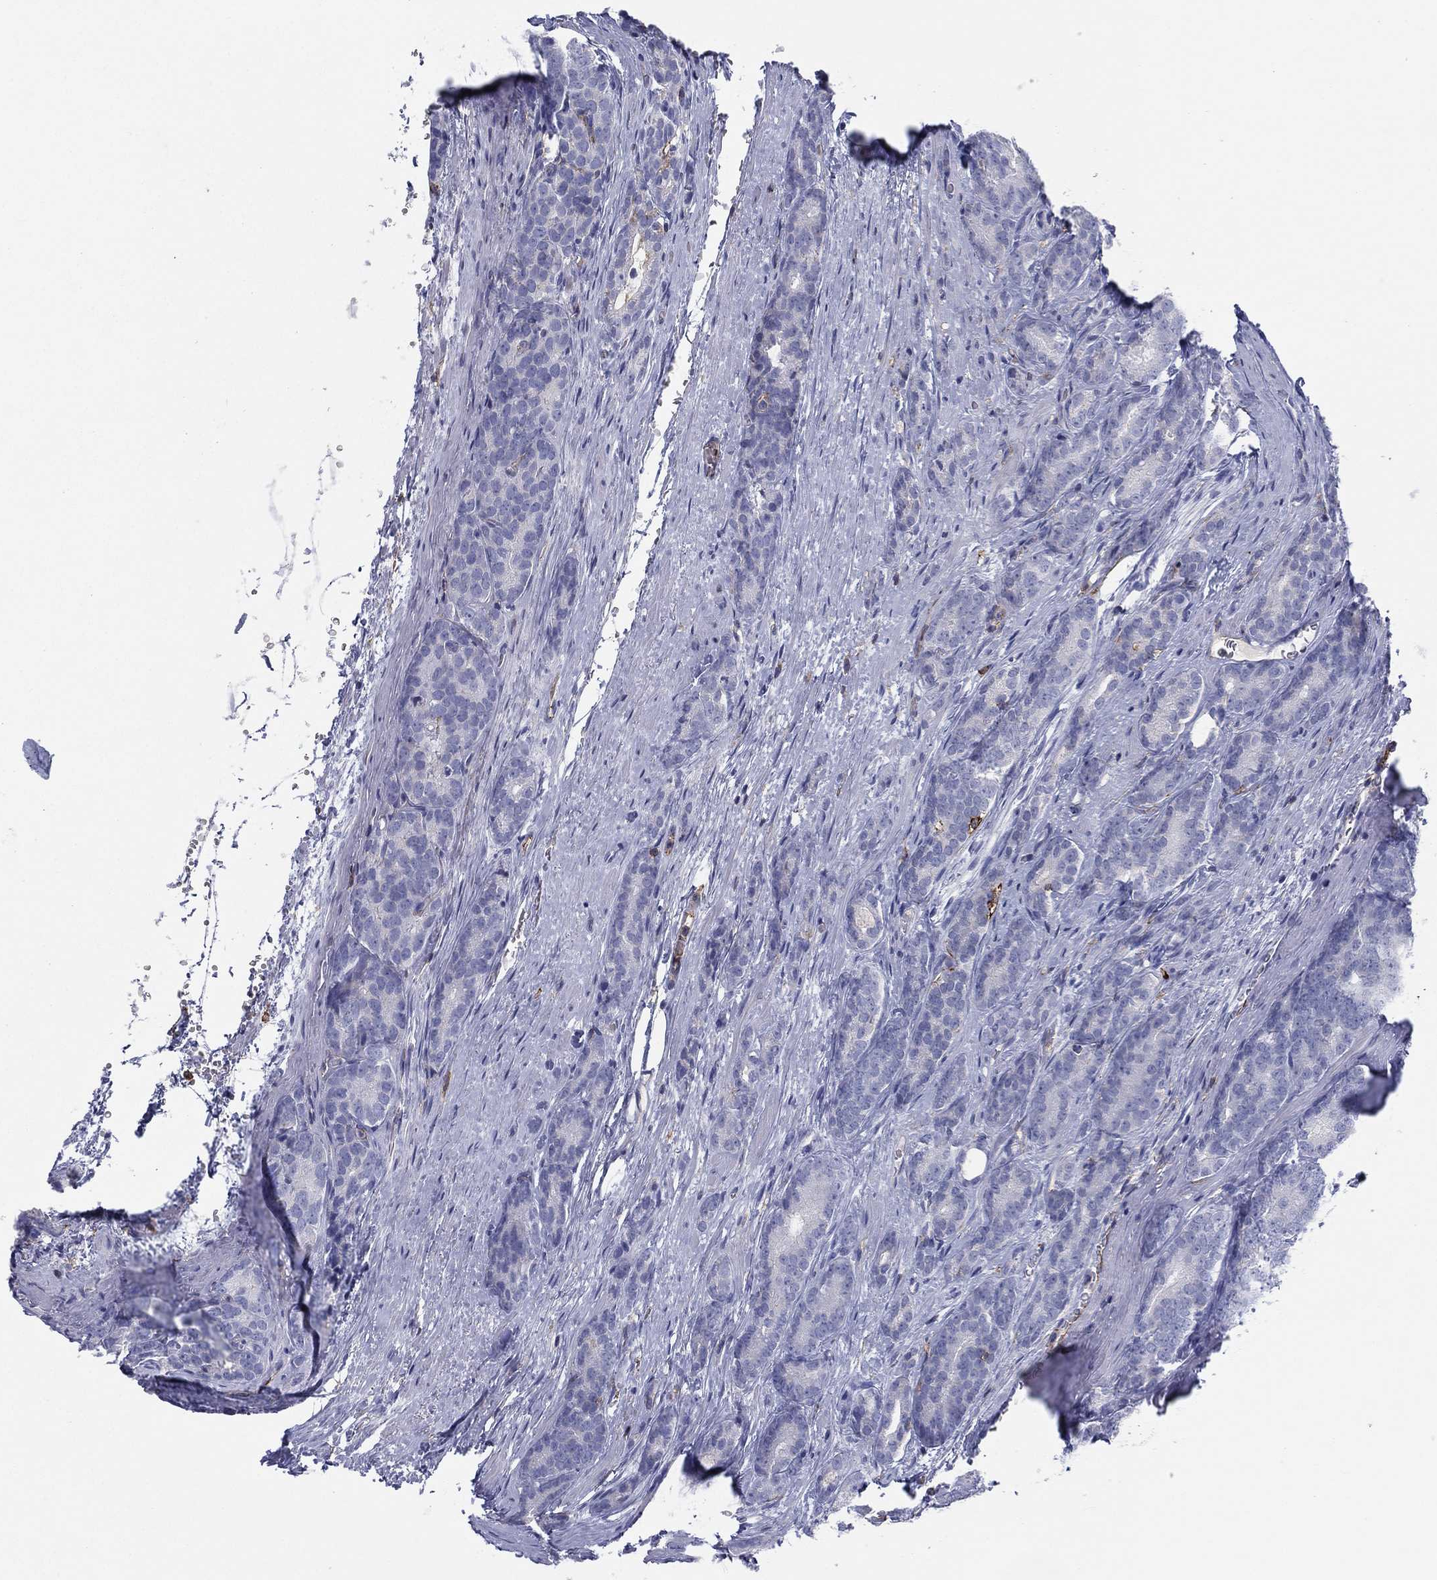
{"staining": {"intensity": "negative", "quantity": "none", "location": "none"}, "tissue": "prostate cancer", "cell_type": "Tumor cells", "image_type": "cancer", "snomed": [{"axis": "morphology", "description": "Adenocarcinoma, NOS"}, {"axis": "topography", "description": "Prostate"}], "caption": "DAB immunohistochemical staining of adenocarcinoma (prostate) demonstrates no significant positivity in tumor cells.", "gene": "SELPLG", "patient": {"sex": "male", "age": 71}}